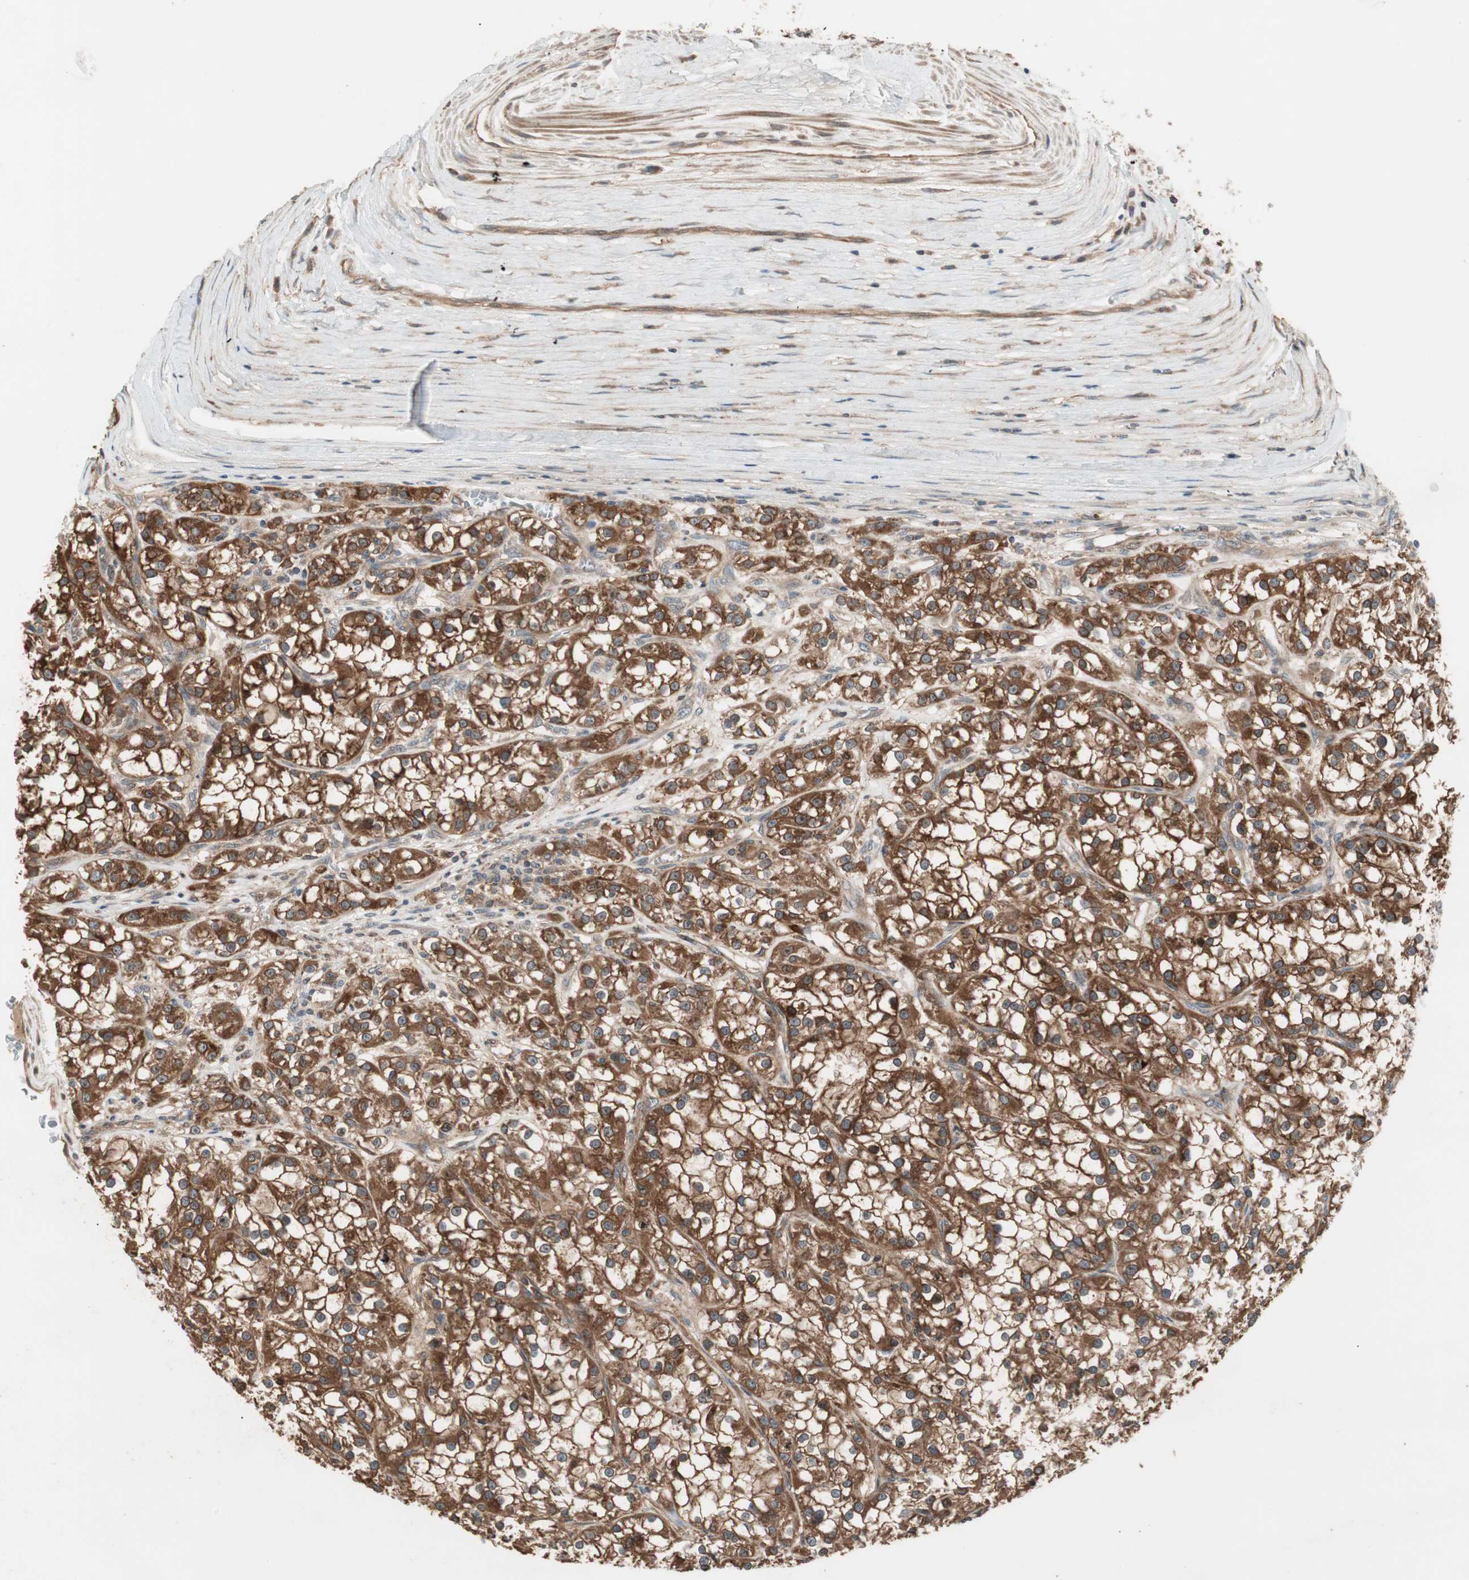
{"staining": {"intensity": "strong", "quantity": ">75%", "location": "cytoplasmic/membranous"}, "tissue": "renal cancer", "cell_type": "Tumor cells", "image_type": "cancer", "snomed": [{"axis": "morphology", "description": "Adenocarcinoma, NOS"}, {"axis": "topography", "description": "Kidney"}], "caption": "Renal cancer stained with a brown dye shows strong cytoplasmic/membranous positive expression in about >75% of tumor cells.", "gene": "ATP6AP2", "patient": {"sex": "female", "age": 52}}